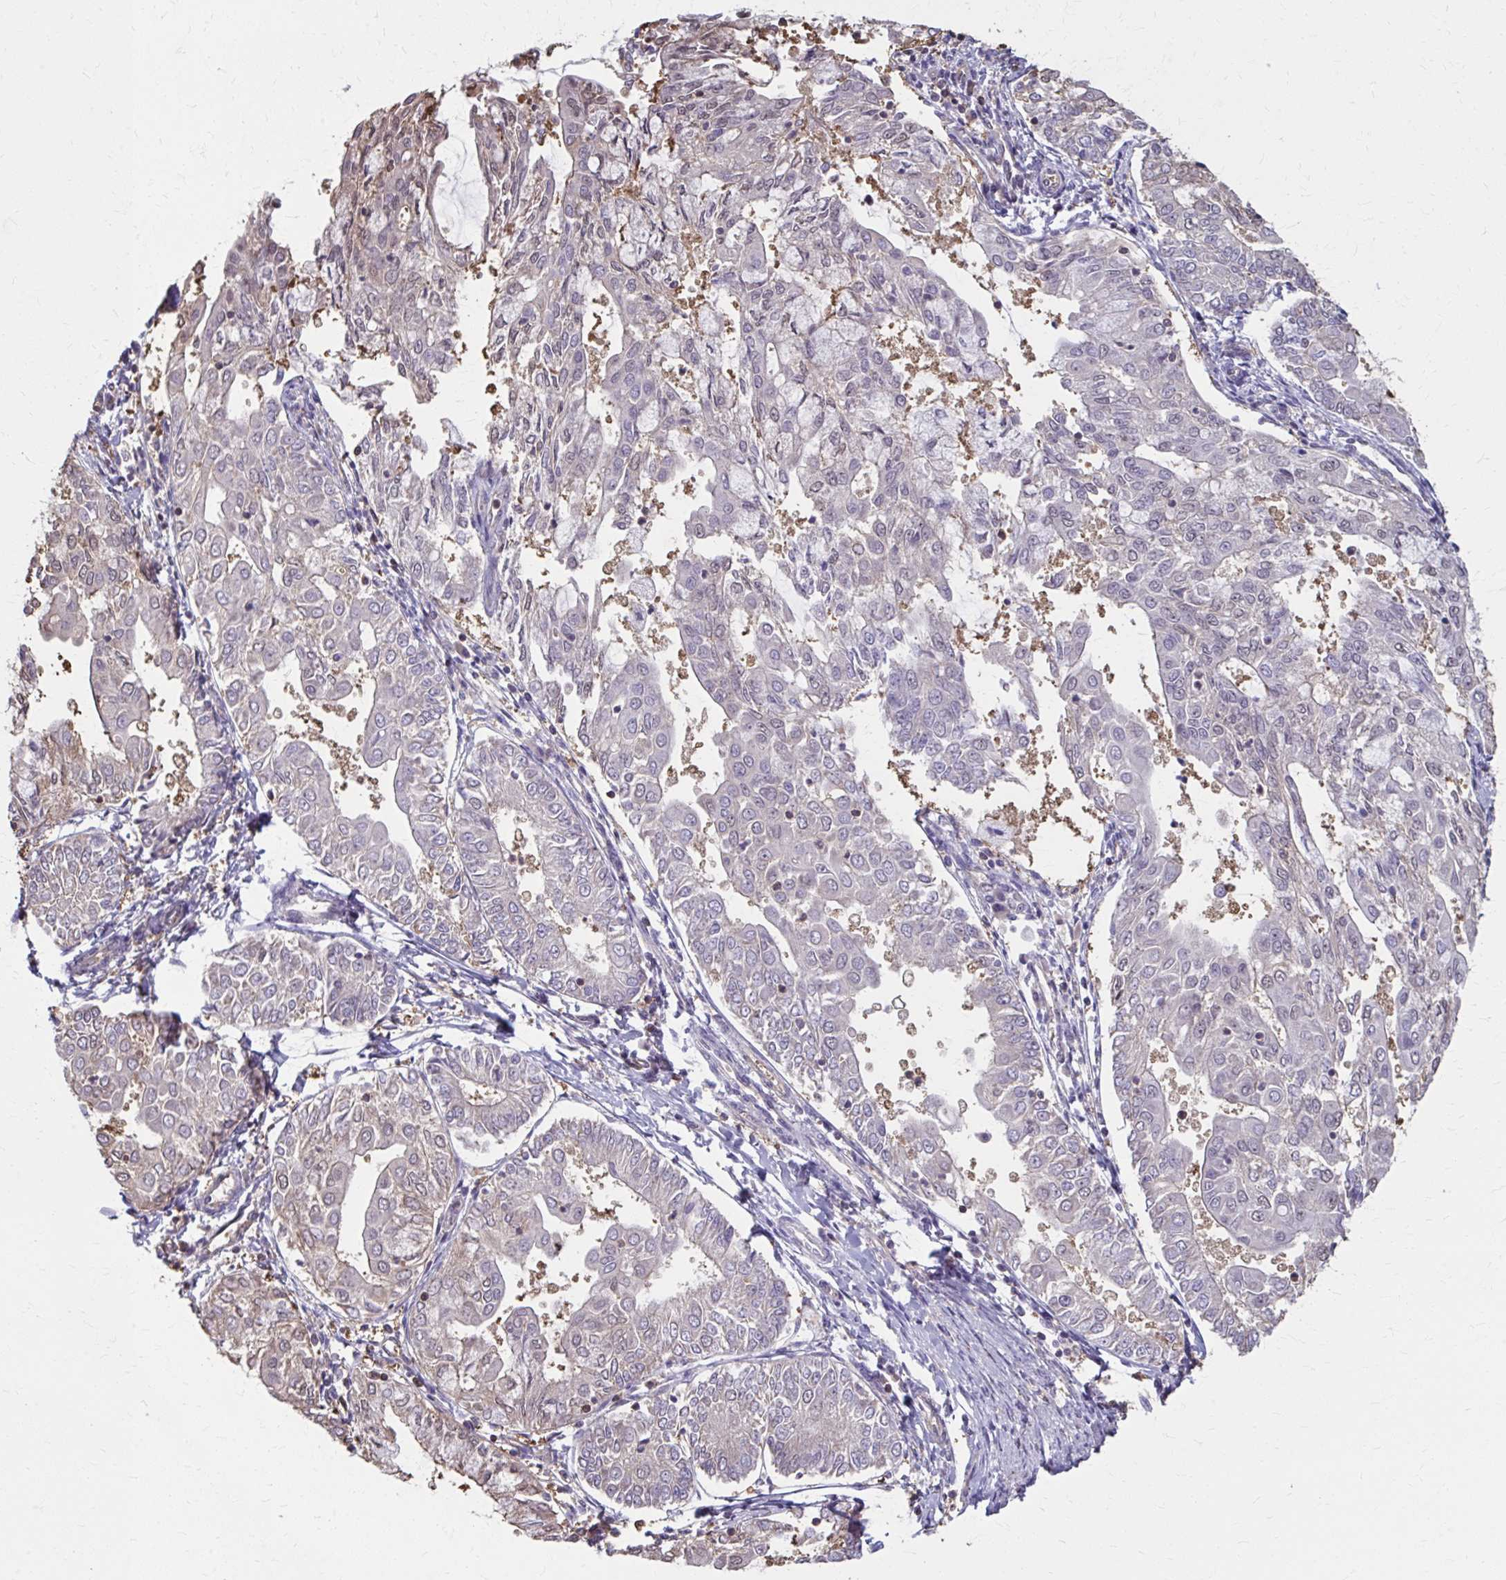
{"staining": {"intensity": "negative", "quantity": "none", "location": "none"}, "tissue": "endometrial cancer", "cell_type": "Tumor cells", "image_type": "cancer", "snomed": [{"axis": "morphology", "description": "Adenocarcinoma, NOS"}, {"axis": "topography", "description": "Endometrium"}], "caption": "Tumor cells show no significant positivity in endometrial cancer.", "gene": "ING4", "patient": {"sex": "female", "age": 68}}